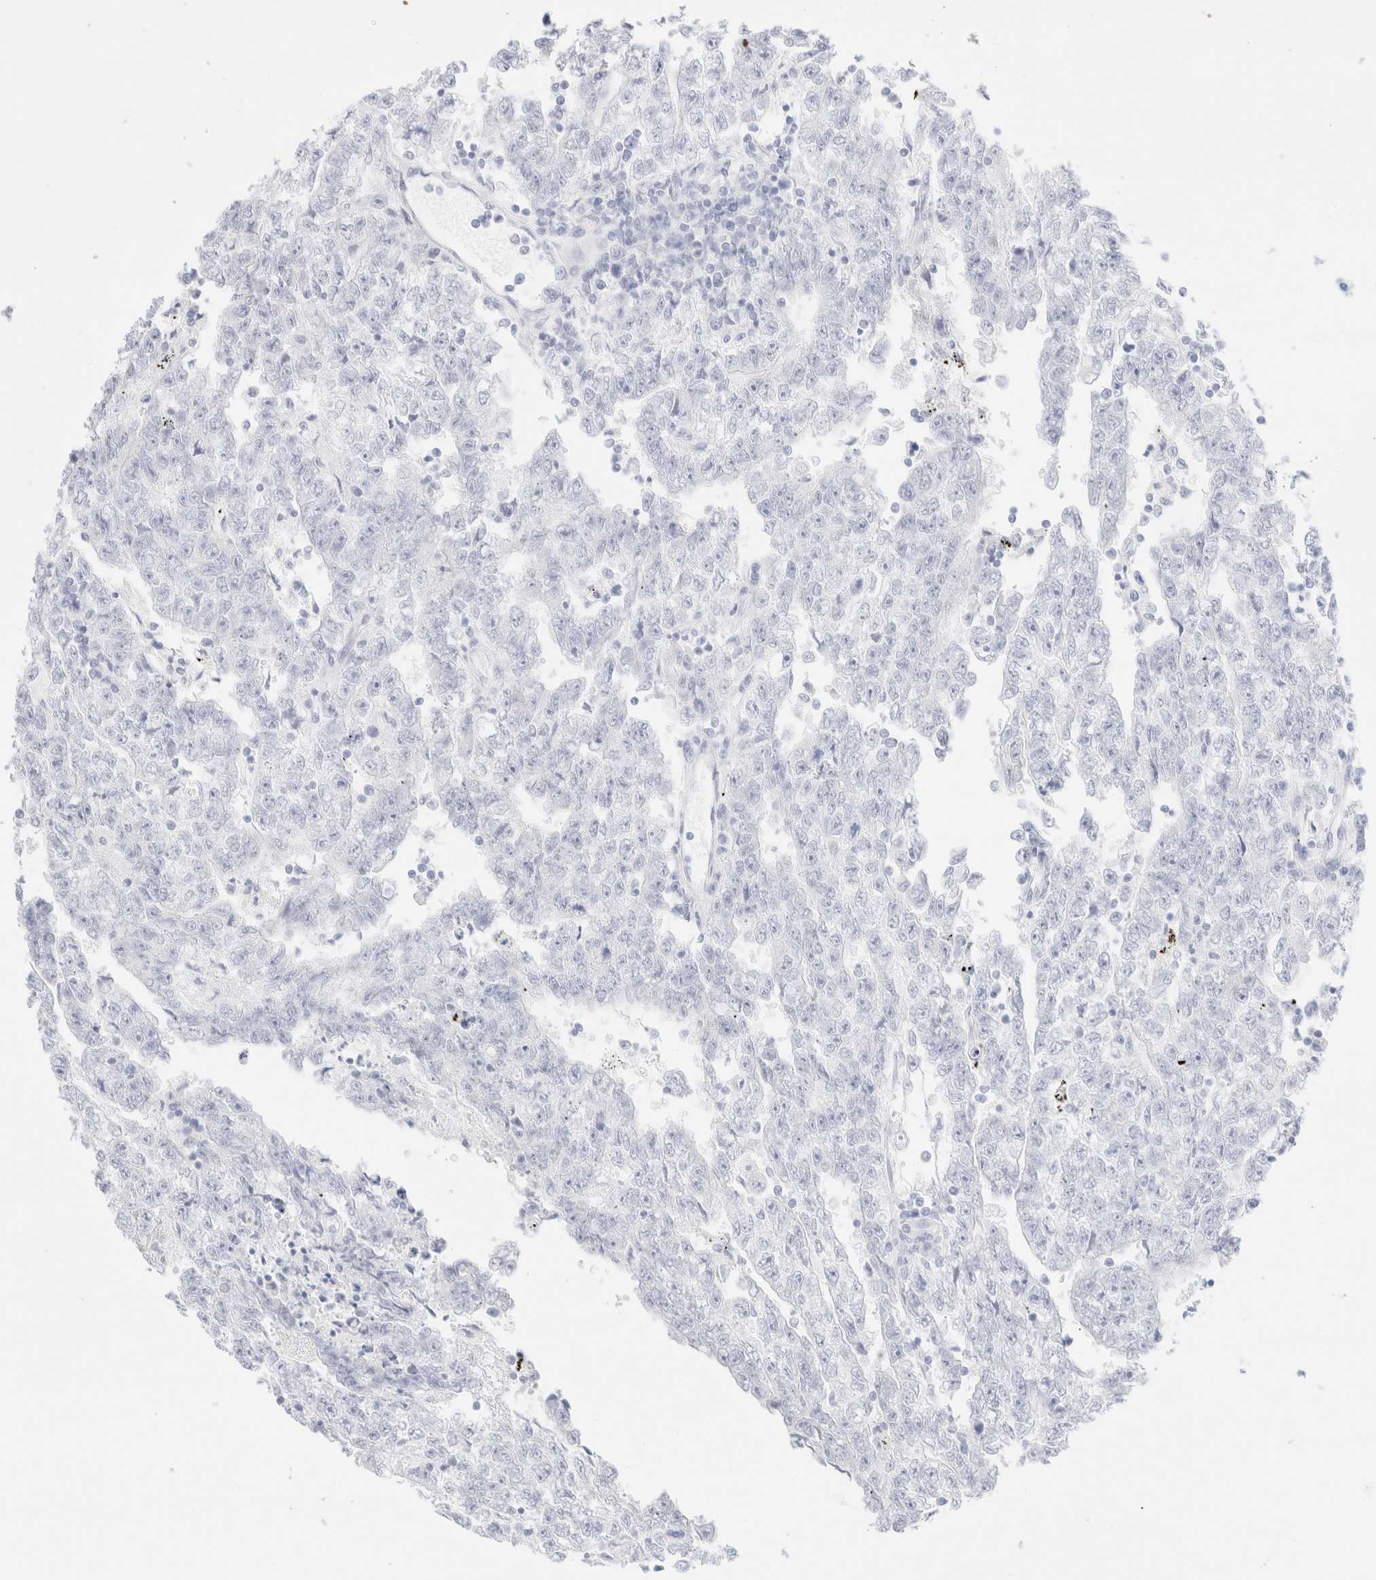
{"staining": {"intensity": "negative", "quantity": "none", "location": "none"}, "tissue": "testis cancer", "cell_type": "Tumor cells", "image_type": "cancer", "snomed": [{"axis": "morphology", "description": "Carcinoma, Embryonal, NOS"}, {"axis": "topography", "description": "Testis"}], "caption": "The immunohistochemistry (IHC) image has no significant staining in tumor cells of testis cancer tissue.", "gene": "KRT15", "patient": {"sex": "male", "age": 25}}